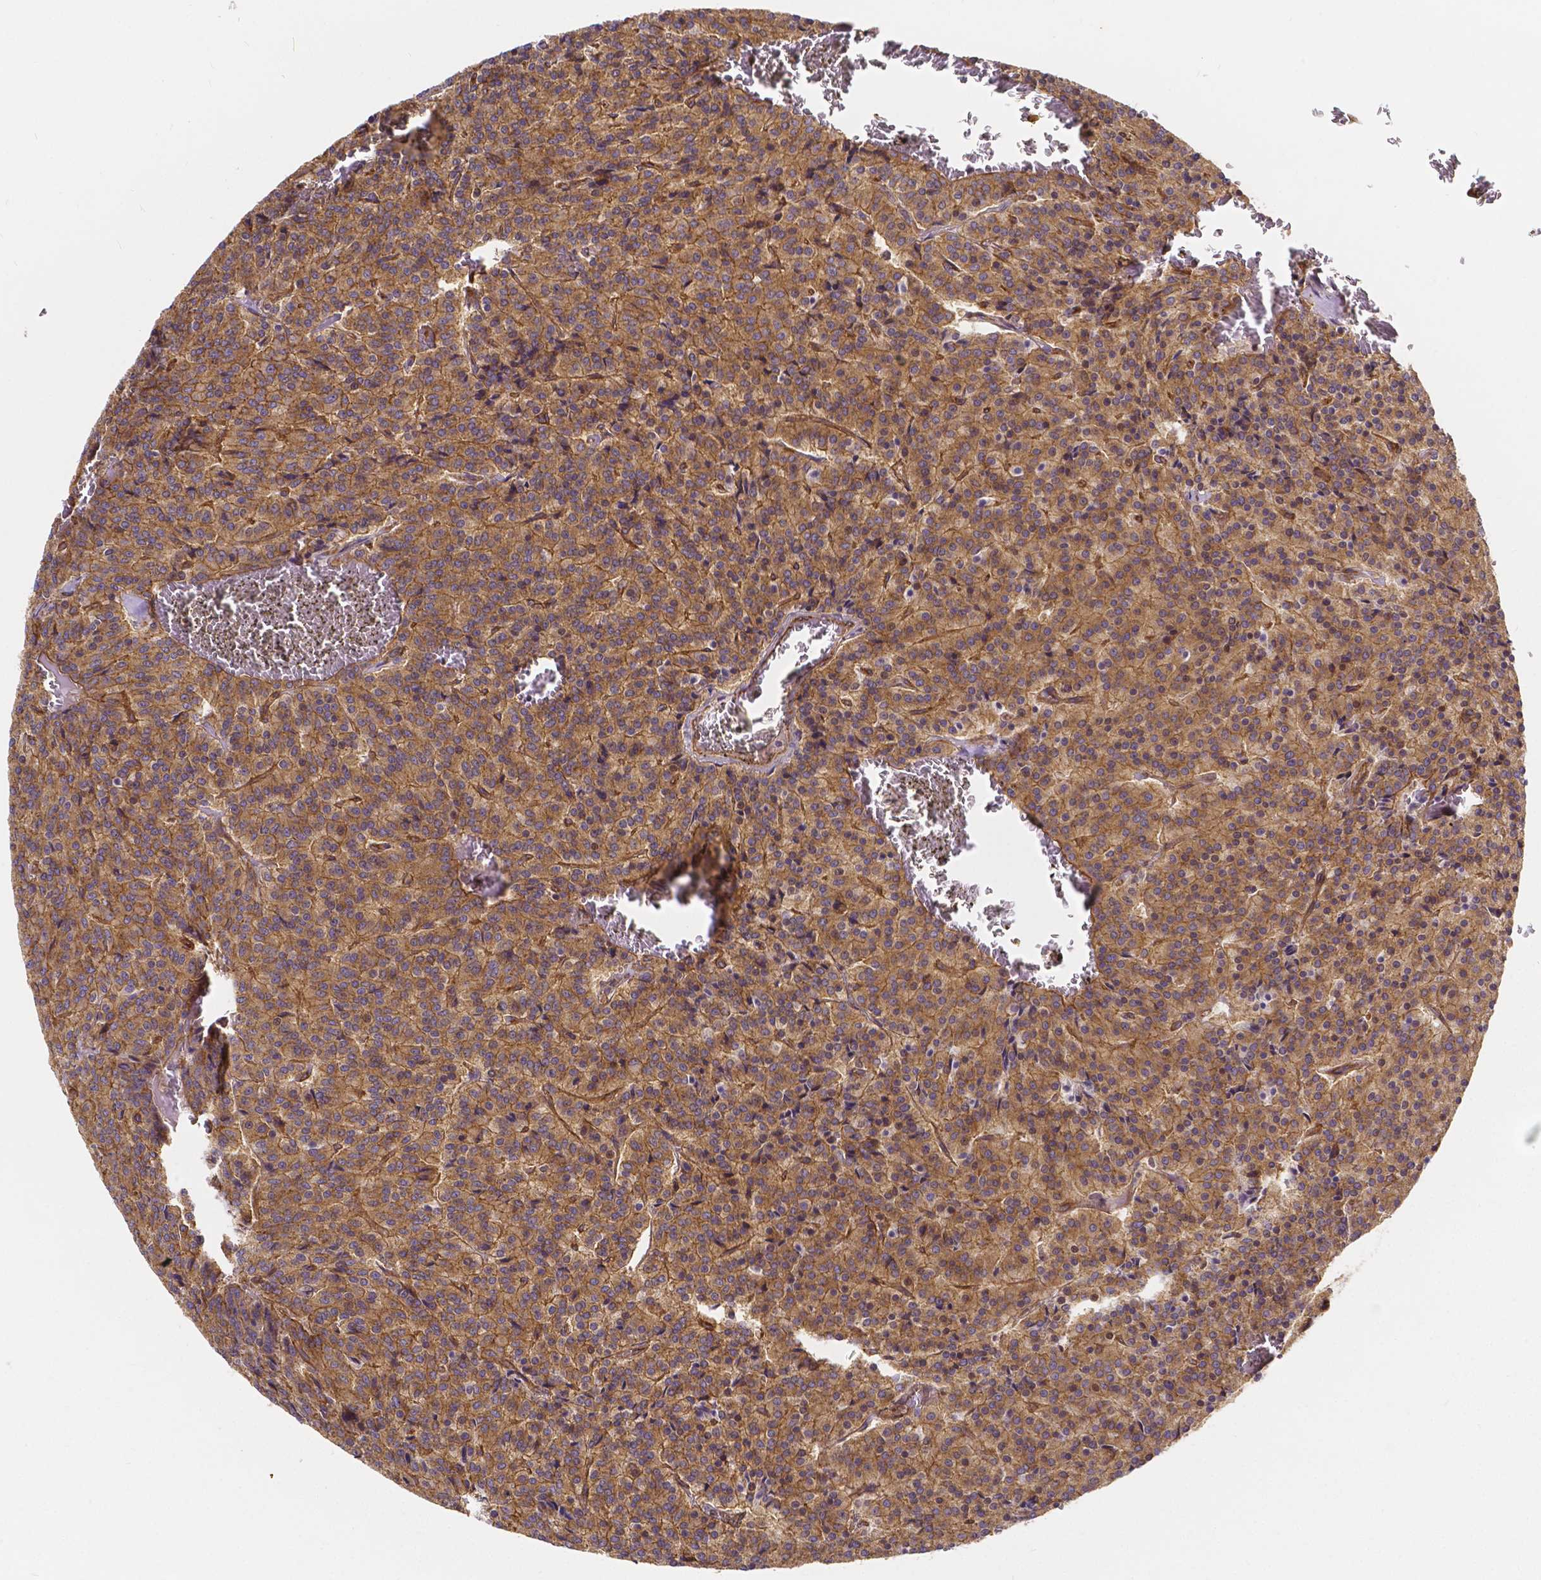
{"staining": {"intensity": "moderate", "quantity": ">75%", "location": "cytoplasmic/membranous"}, "tissue": "carcinoid", "cell_type": "Tumor cells", "image_type": "cancer", "snomed": [{"axis": "morphology", "description": "Carcinoid, malignant, NOS"}, {"axis": "topography", "description": "Lung"}], "caption": "Protein staining shows moderate cytoplasmic/membranous expression in approximately >75% of tumor cells in carcinoid (malignant). (brown staining indicates protein expression, while blue staining denotes nuclei).", "gene": "CLINT1", "patient": {"sex": "male", "age": 70}}